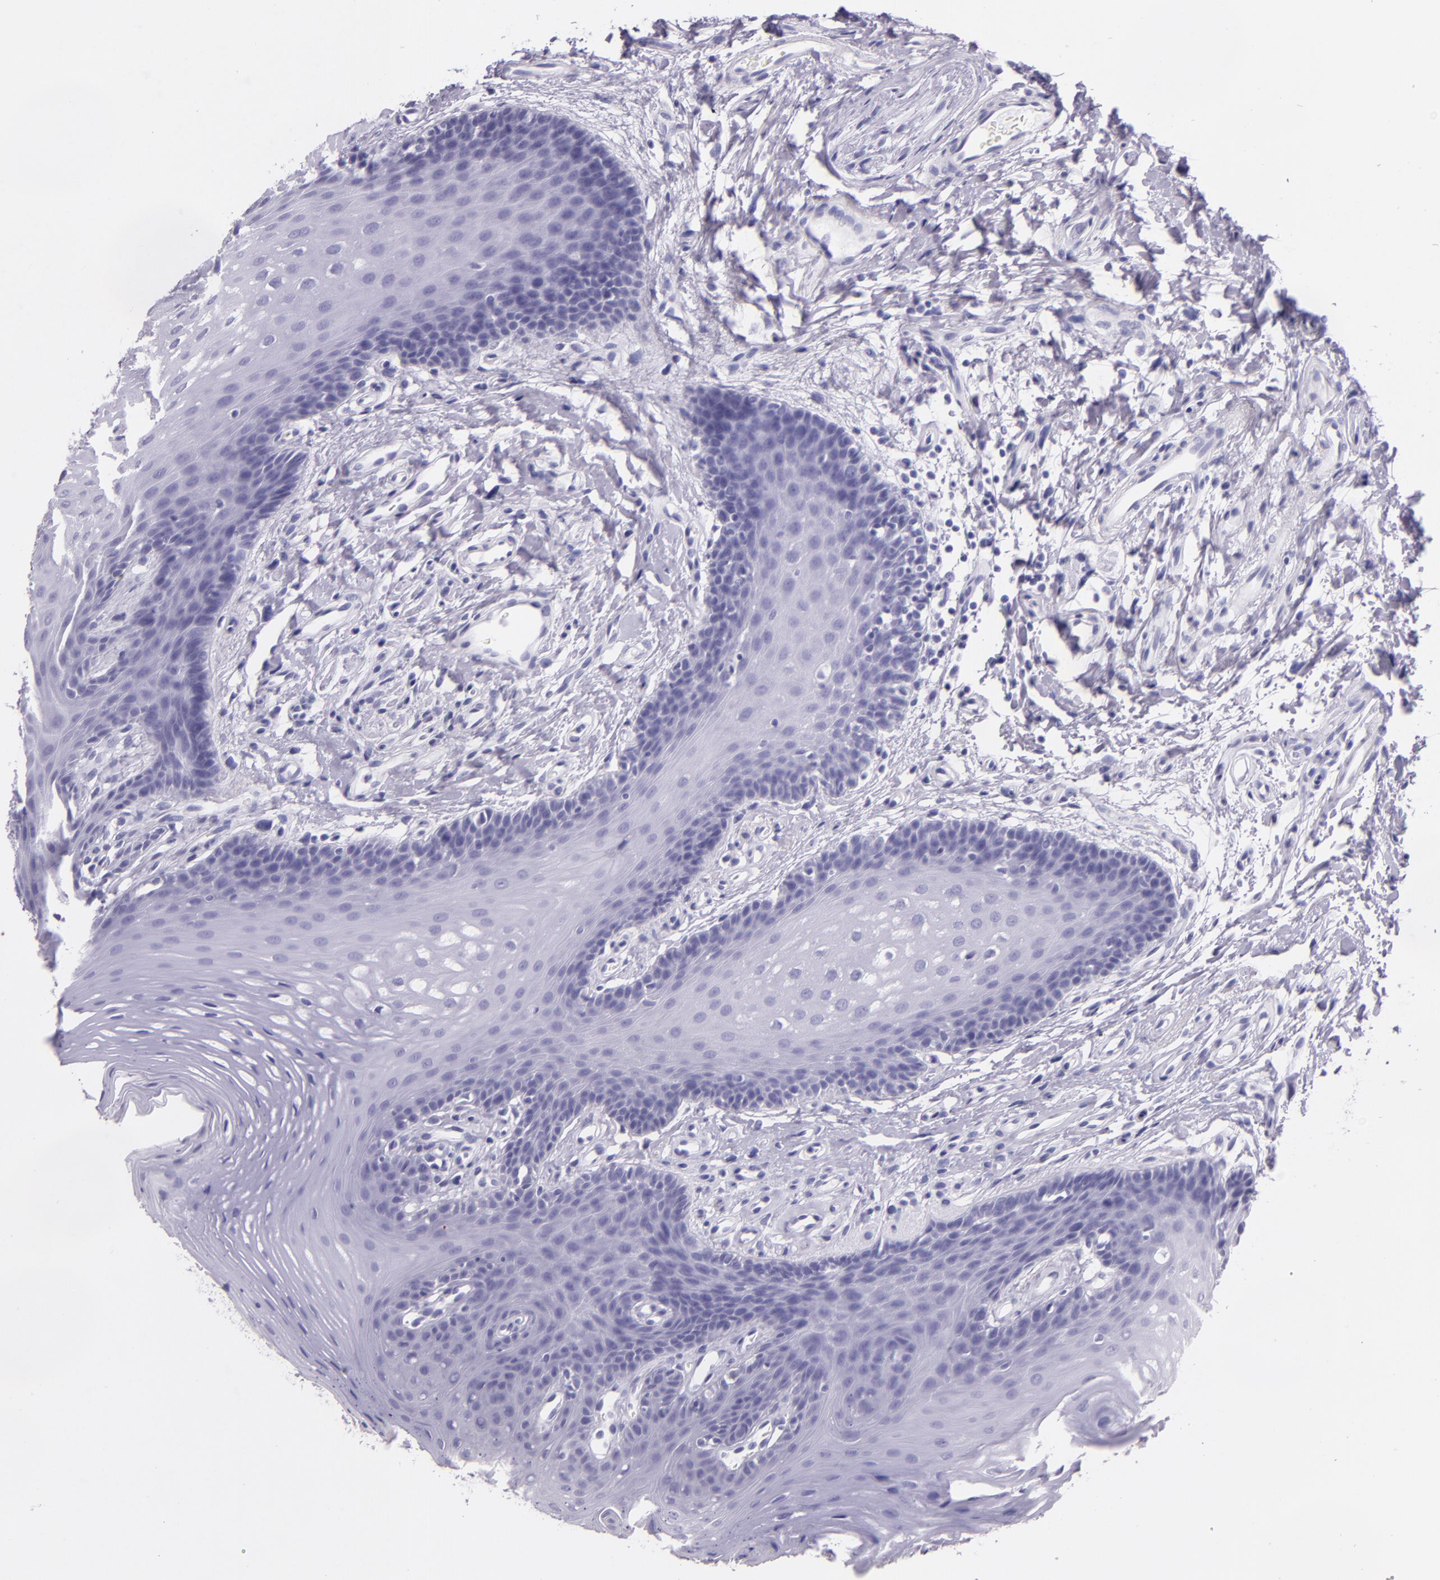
{"staining": {"intensity": "negative", "quantity": "none", "location": "none"}, "tissue": "oral mucosa", "cell_type": "Squamous epithelial cells", "image_type": "normal", "snomed": [{"axis": "morphology", "description": "Normal tissue, NOS"}, {"axis": "topography", "description": "Oral tissue"}], "caption": "A high-resolution histopathology image shows immunohistochemistry (IHC) staining of normal oral mucosa, which displays no significant positivity in squamous epithelial cells. Nuclei are stained in blue.", "gene": "ARMH4", "patient": {"sex": "male", "age": 62}}